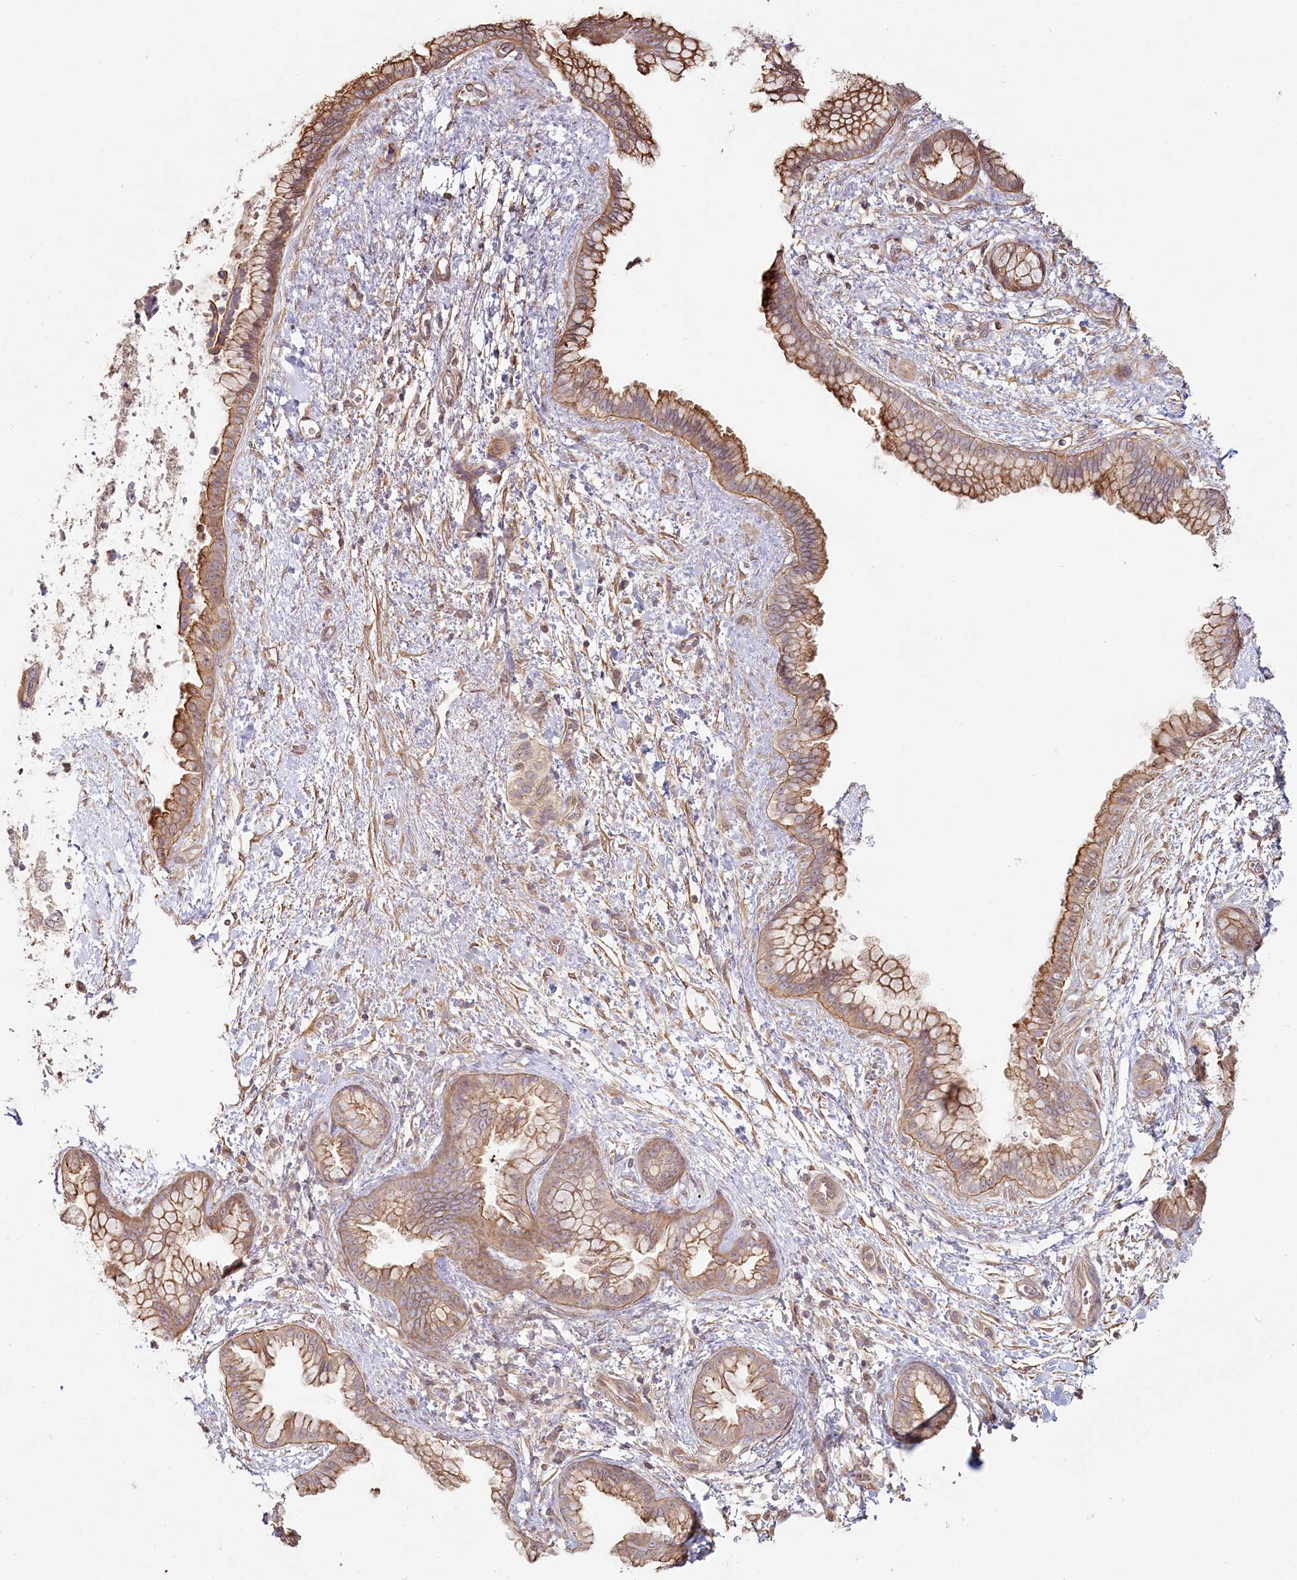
{"staining": {"intensity": "moderate", "quantity": ">75%", "location": "cytoplasmic/membranous"}, "tissue": "pancreatic cancer", "cell_type": "Tumor cells", "image_type": "cancer", "snomed": [{"axis": "morphology", "description": "Adenocarcinoma, NOS"}, {"axis": "topography", "description": "Pancreas"}], "caption": "Pancreatic adenocarcinoma tissue displays moderate cytoplasmic/membranous positivity in about >75% of tumor cells, visualized by immunohistochemistry.", "gene": "TCHP", "patient": {"sex": "female", "age": 78}}